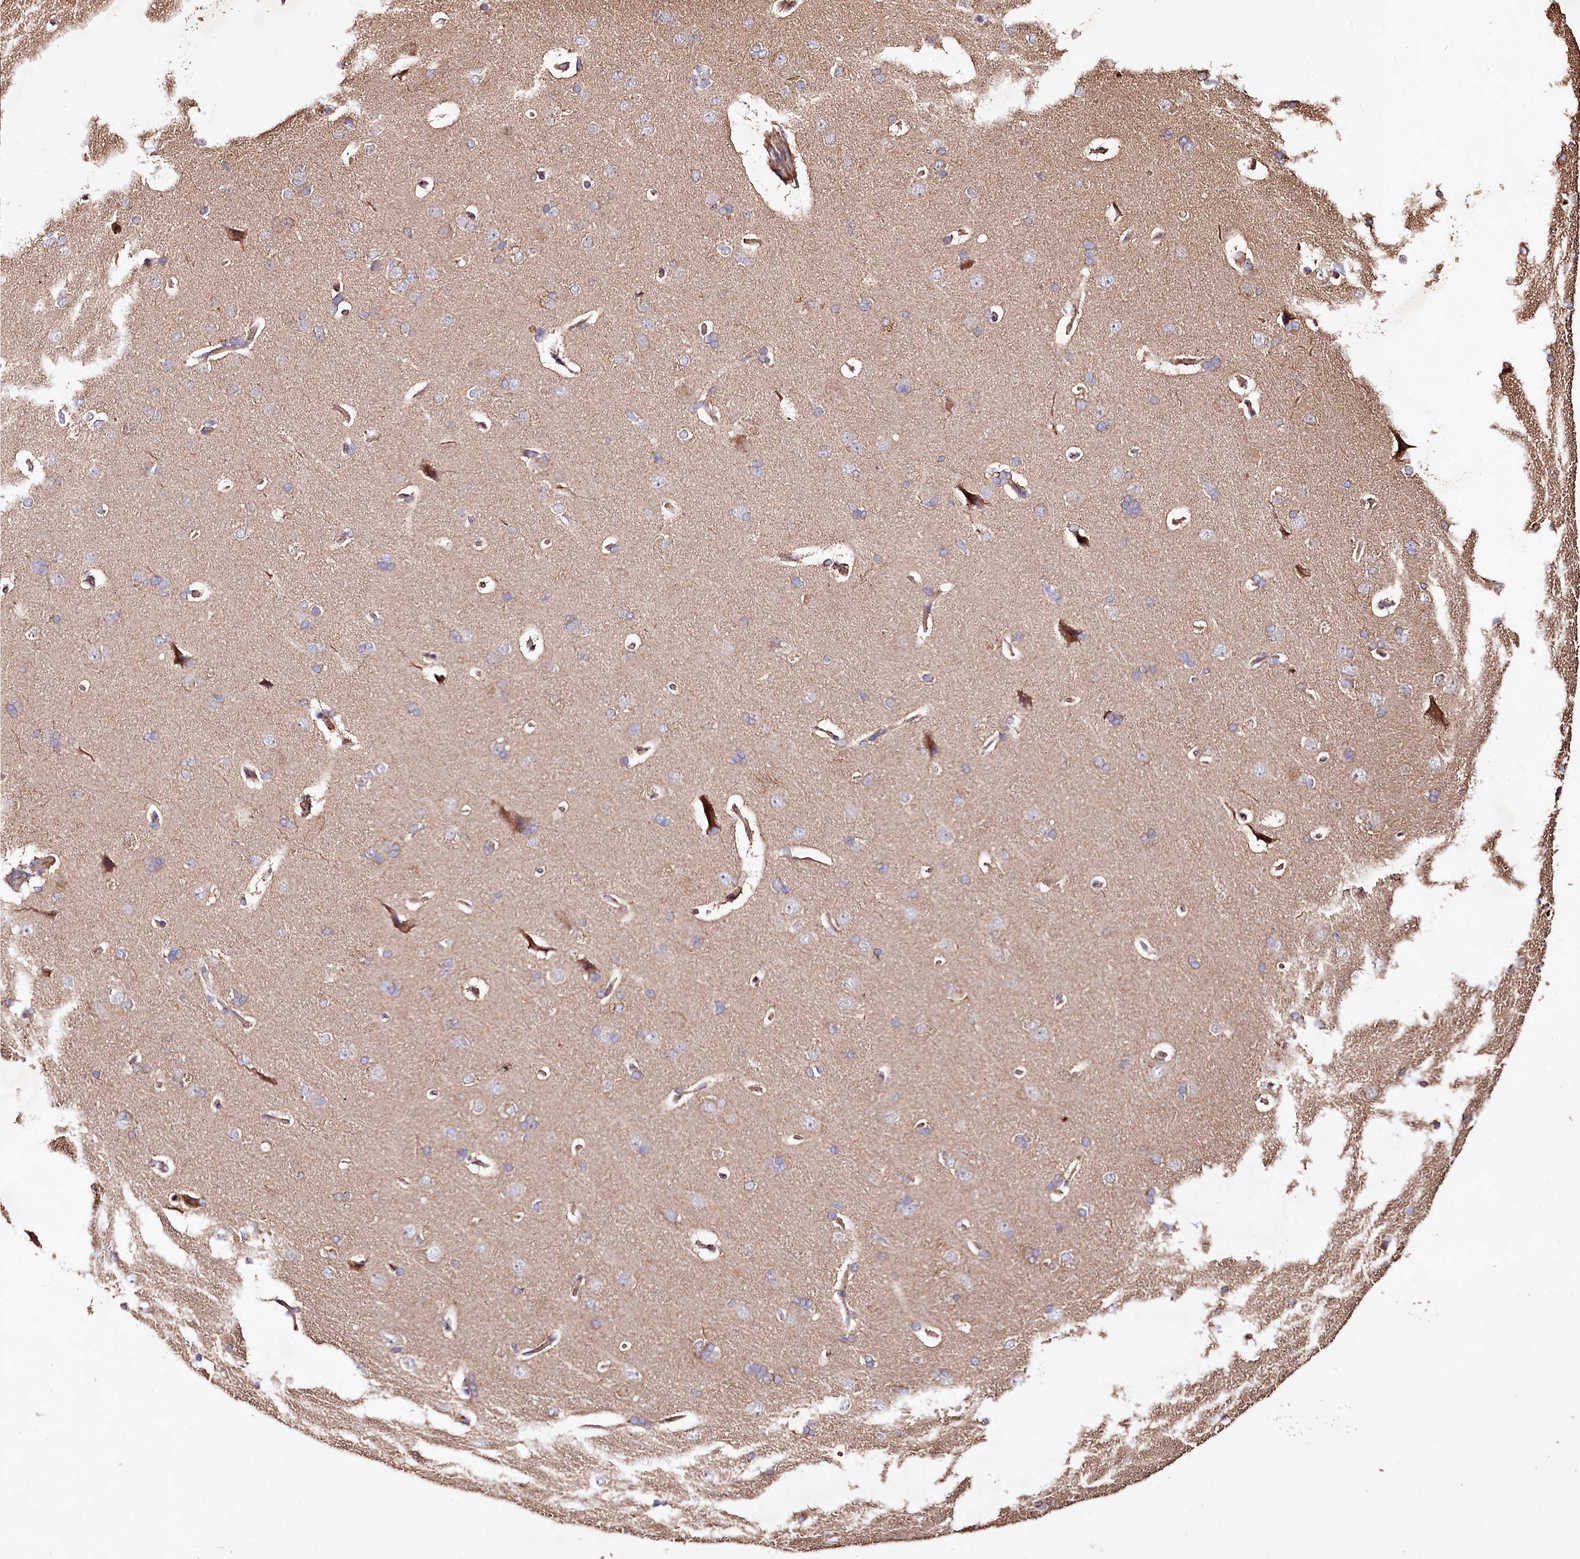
{"staining": {"intensity": "strong", "quantity": "25%-75%", "location": "cytoplasmic/membranous"}, "tissue": "cerebral cortex", "cell_type": "Endothelial cells", "image_type": "normal", "snomed": [{"axis": "morphology", "description": "Normal tissue, NOS"}, {"axis": "topography", "description": "Cerebral cortex"}], "caption": "A high-resolution photomicrograph shows IHC staining of unremarkable cerebral cortex, which demonstrates strong cytoplasmic/membranous expression in approximately 25%-75% of endothelial cells. The staining was performed using DAB (3,3'-diaminobenzidine) to visualize the protein expression in brown, while the nuclei were stained in blue with hematoxylin (Magnification: 20x).", "gene": "WWC1", "patient": {"sex": "male", "age": 62}}